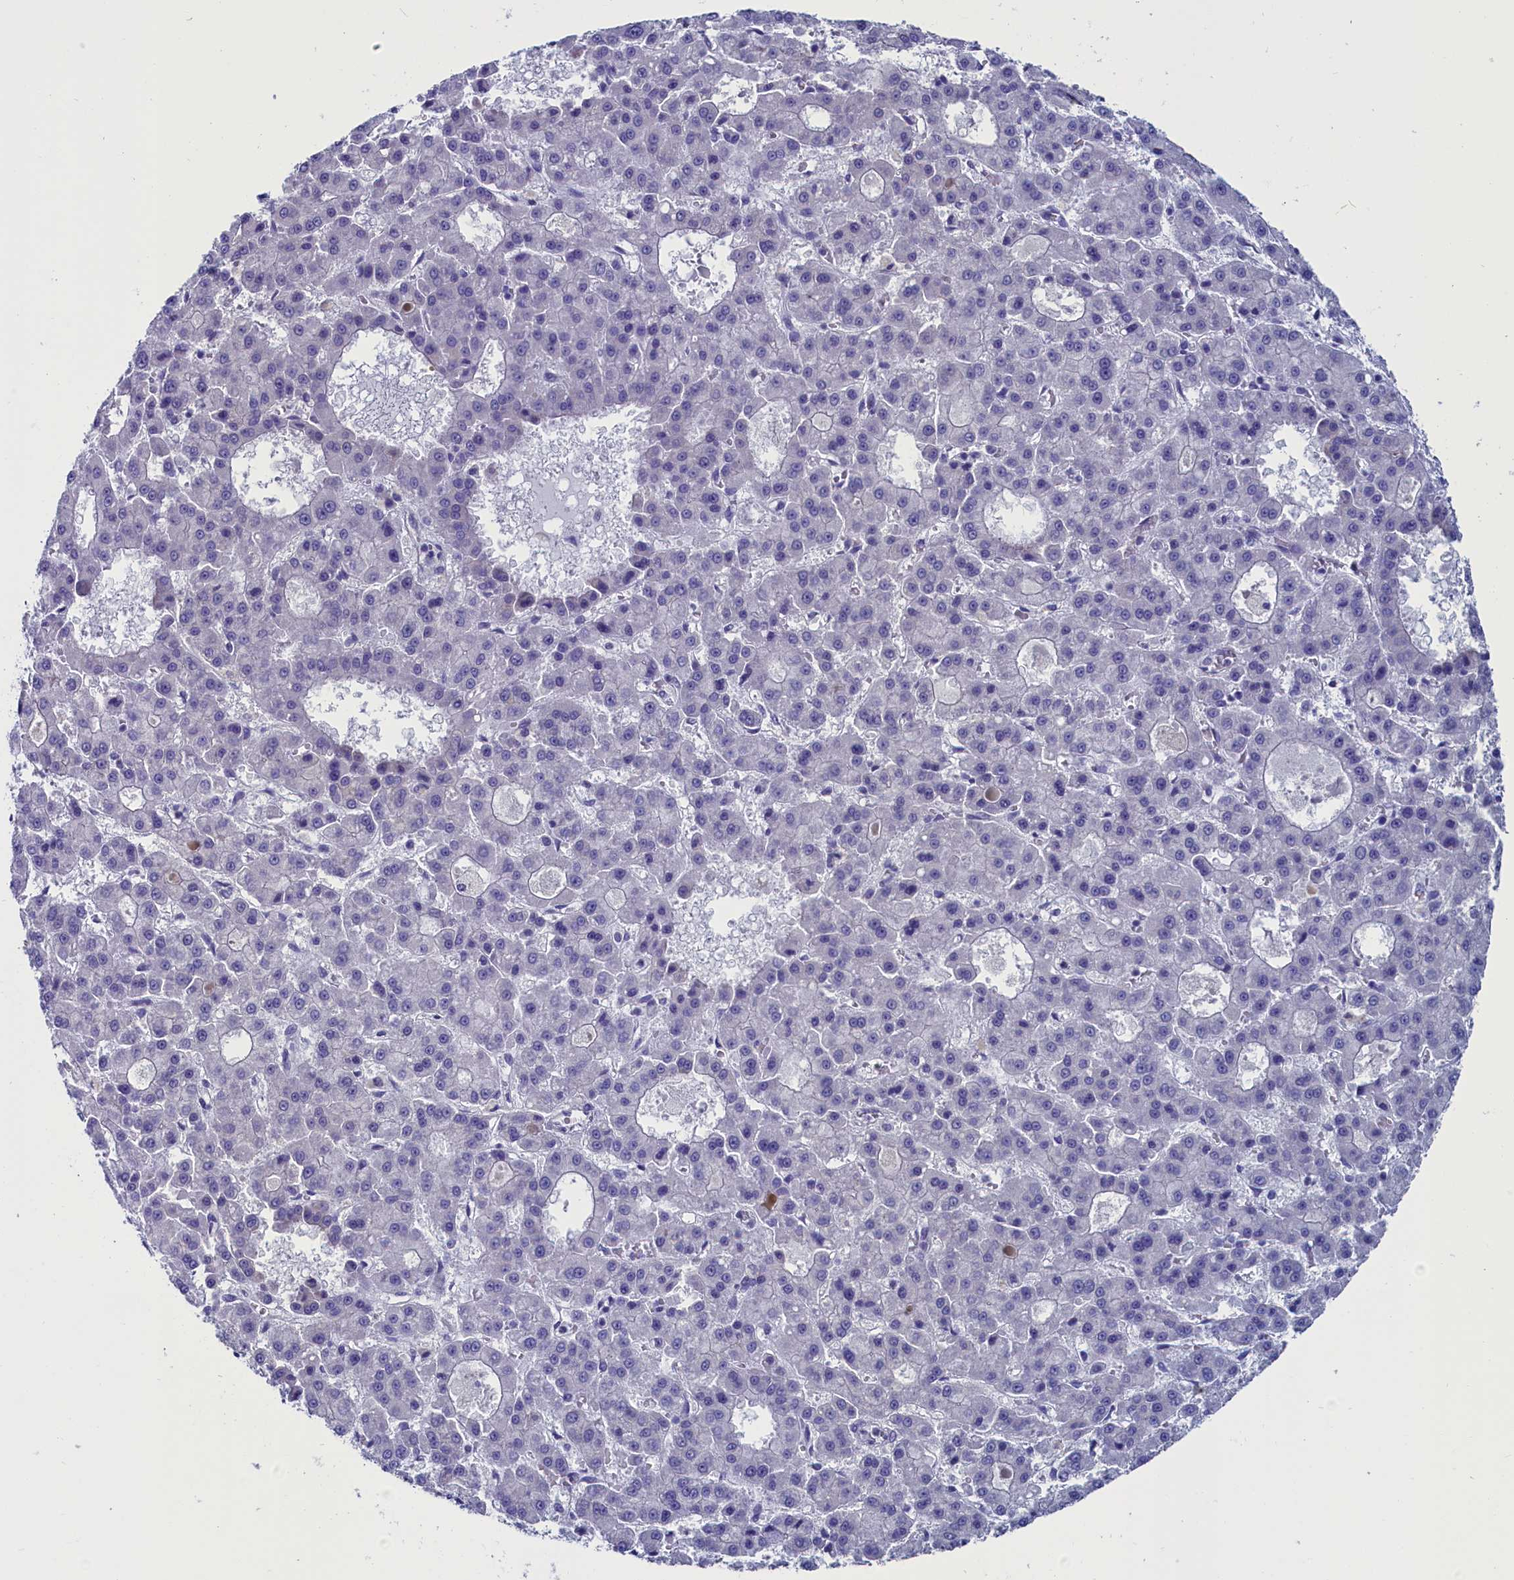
{"staining": {"intensity": "negative", "quantity": "none", "location": "none"}, "tissue": "liver cancer", "cell_type": "Tumor cells", "image_type": "cancer", "snomed": [{"axis": "morphology", "description": "Carcinoma, Hepatocellular, NOS"}, {"axis": "topography", "description": "Liver"}], "caption": "Liver cancer (hepatocellular carcinoma) stained for a protein using immunohistochemistry shows no staining tumor cells.", "gene": "CIAPIN1", "patient": {"sex": "male", "age": 70}}